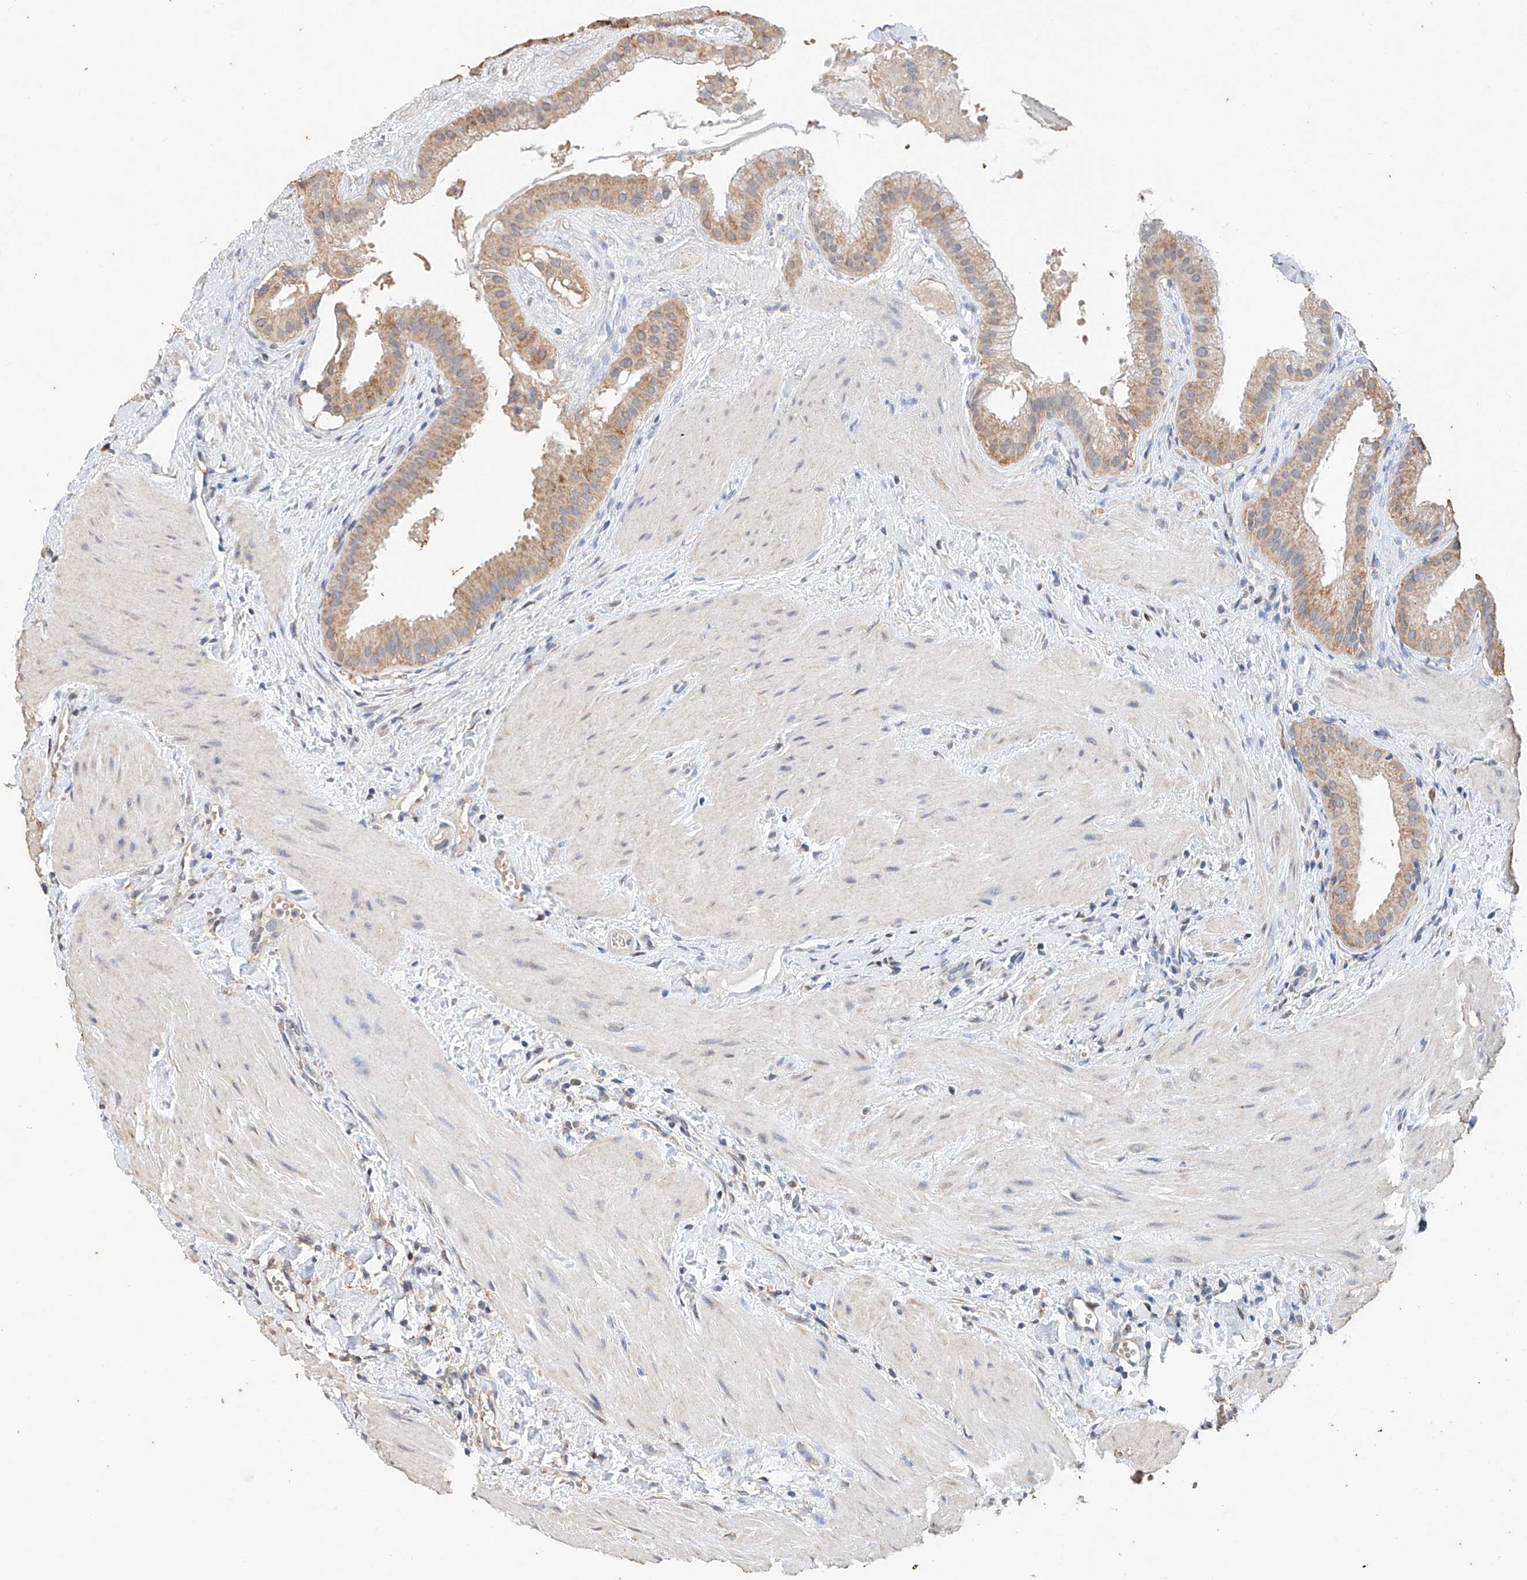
{"staining": {"intensity": "moderate", "quantity": ">75%", "location": "cytoplasmic/membranous"}, "tissue": "gallbladder", "cell_type": "Glandular cells", "image_type": "normal", "snomed": [{"axis": "morphology", "description": "Normal tissue, NOS"}, {"axis": "topography", "description": "Gallbladder"}], "caption": "IHC (DAB (3,3'-diaminobenzidine)) staining of benign gallbladder reveals moderate cytoplasmic/membranous protein expression in about >75% of glandular cells. (DAB = brown stain, brightfield microscopy at high magnification).", "gene": "CERS4", "patient": {"sex": "male", "age": 55}}